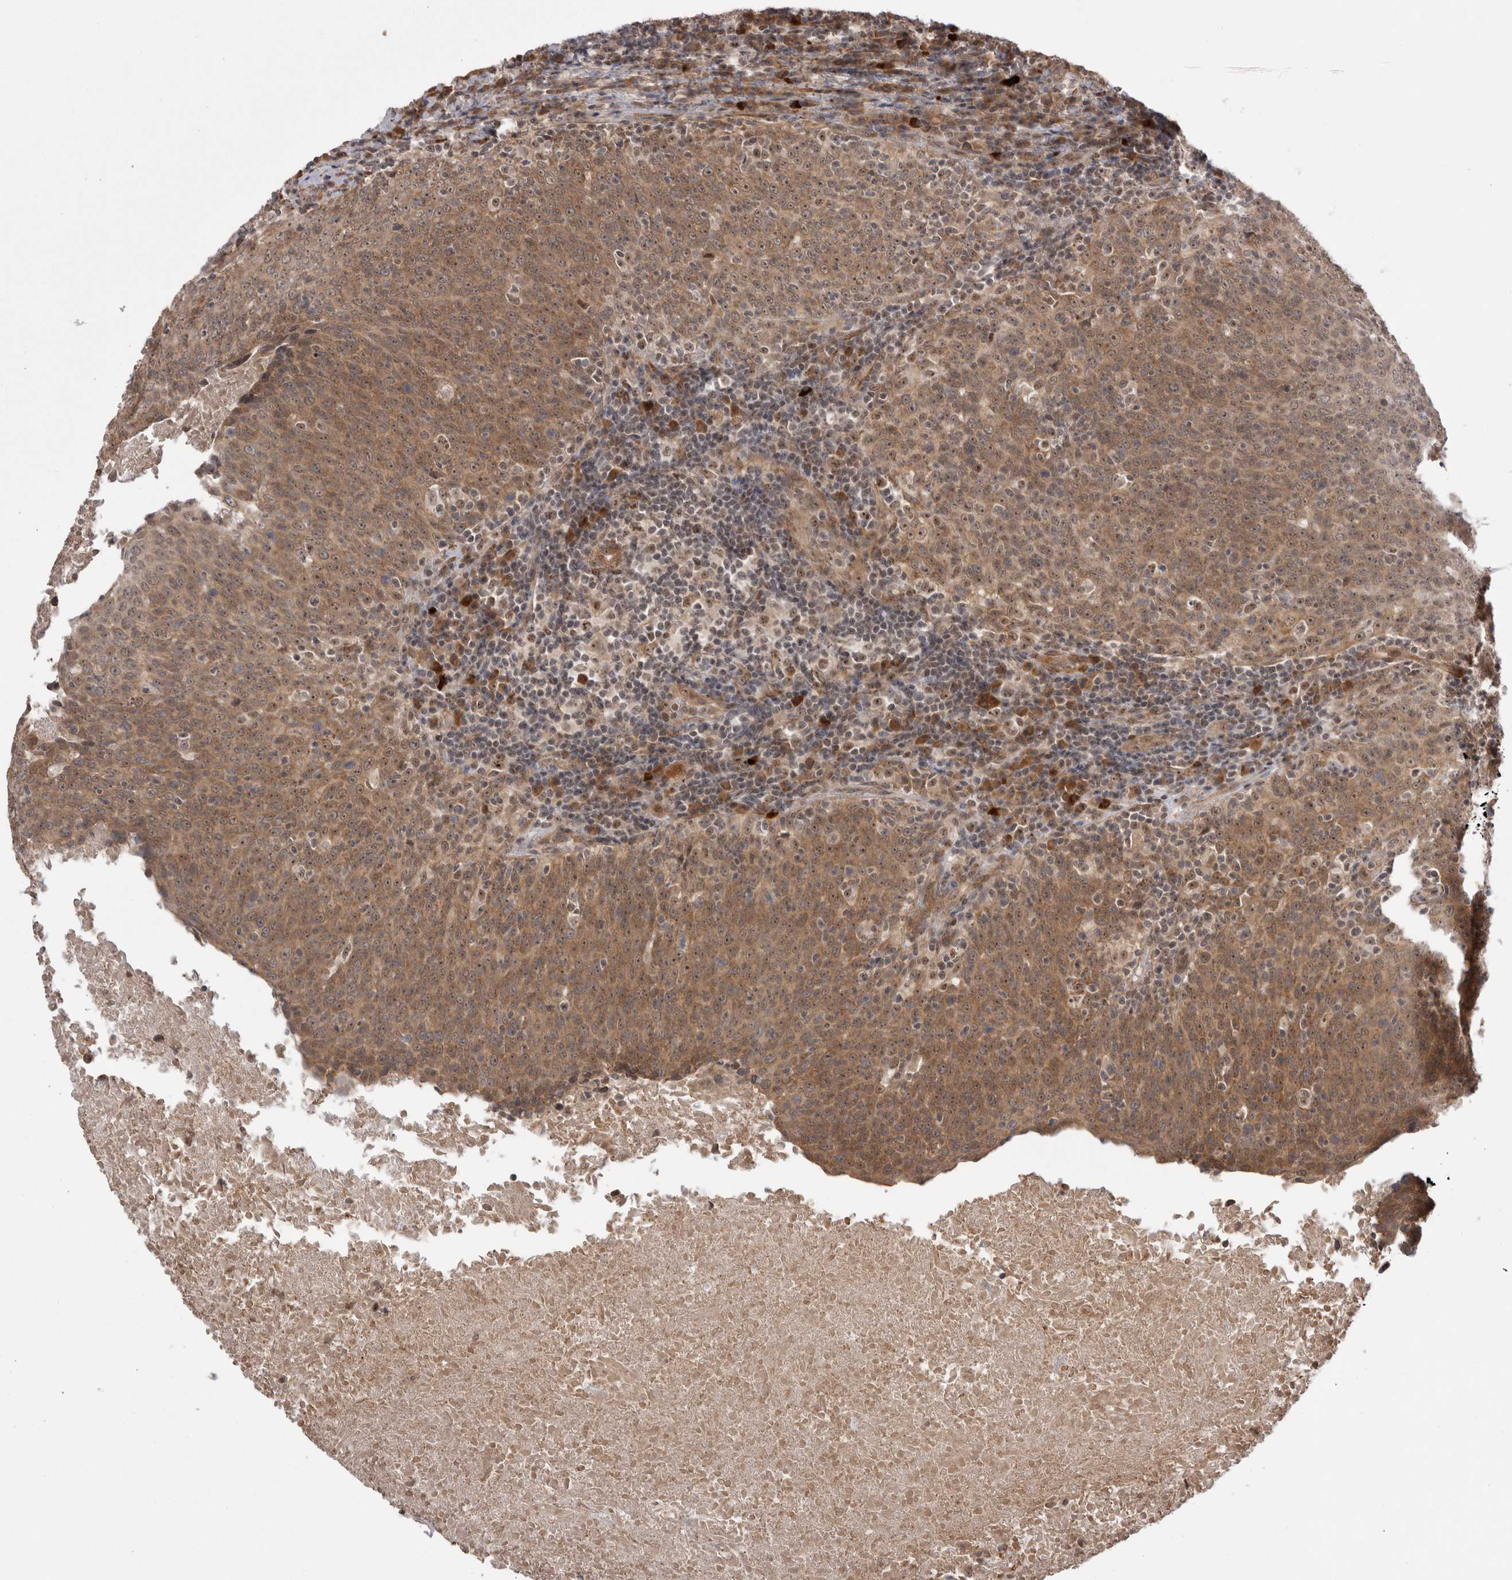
{"staining": {"intensity": "moderate", "quantity": ">75%", "location": "cytoplasmic/membranous,nuclear"}, "tissue": "head and neck cancer", "cell_type": "Tumor cells", "image_type": "cancer", "snomed": [{"axis": "morphology", "description": "Squamous cell carcinoma, NOS"}, {"axis": "morphology", "description": "Squamous cell carcinoma, metastatic, NOS"}, {"axis": "topography", "description": "Lymph node"}, {"axis": "topography", "description": "Head-Neck"}], "caption": "Immunohistochemistry (IHC) of head and neck metastatic squamous cell carcinoma displays medium levels of moderate cytoplasmic/membranous and nuclear expression in about >75% of tumor cells.", "gene": "EXOSC4", "patient": {"sex": "male", "age": 62}}